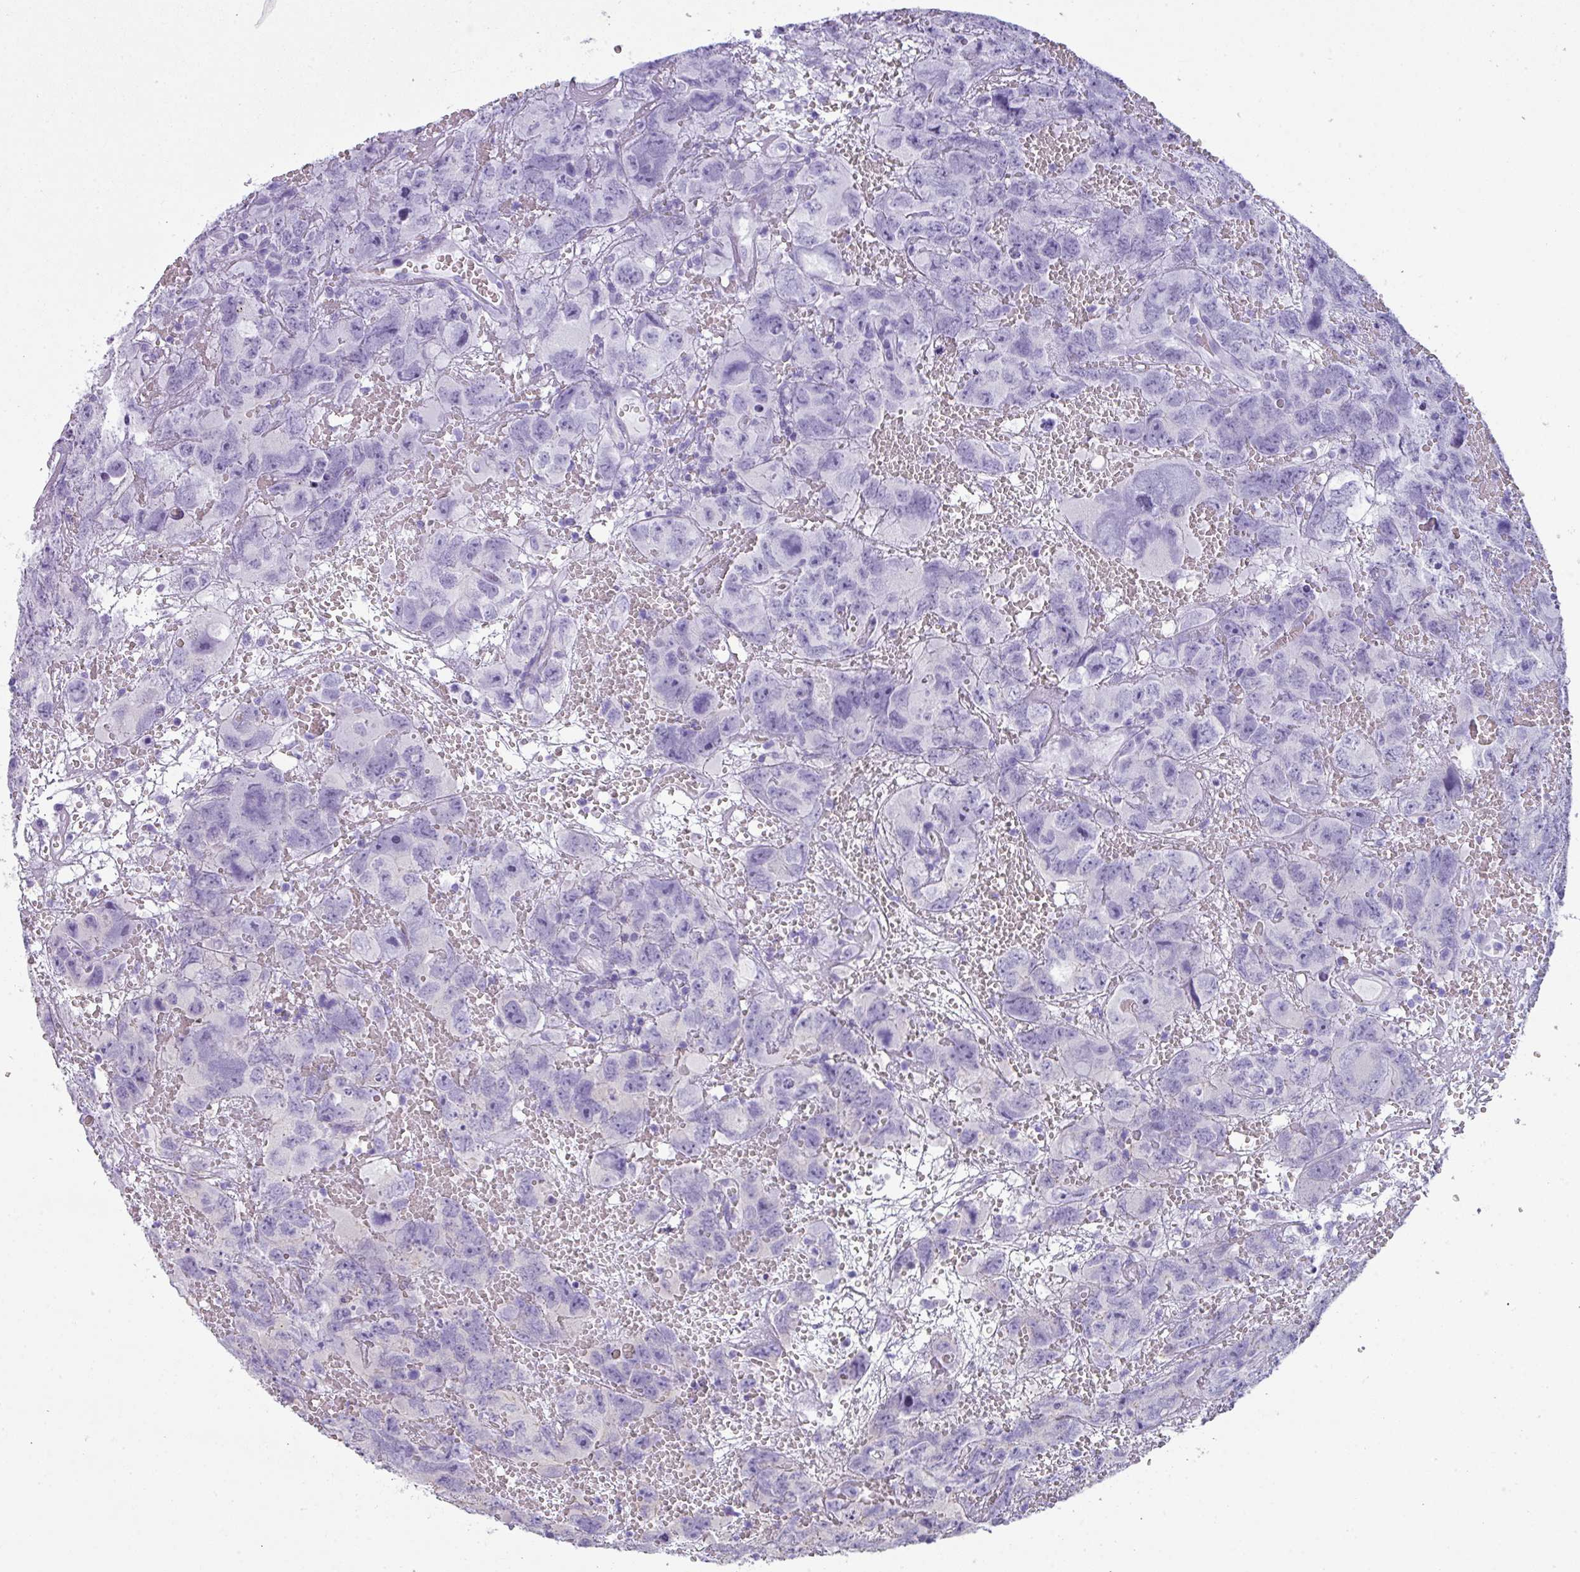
{"staining": {"intensity": "negative", "quantity": "none", "location": "none"}, "tissue": "testis cancer", "cell_type": "Tumor cells", "image_type": "cancer", "snomed": [{"axis": "morphology", "description": "Carcinoma, Embryonal, NOS"}, {"axis": "topography", "description": "Testis"}], "caption": "Tumor cells show no significant protein positivity in embryonal carcinoma (testis). (DAB immunohistochemistry (IHC) visualized using brightfield microscopy, high magnification).", "gene": "PALS2", "patient": {"sex": "male", "age": 45}}